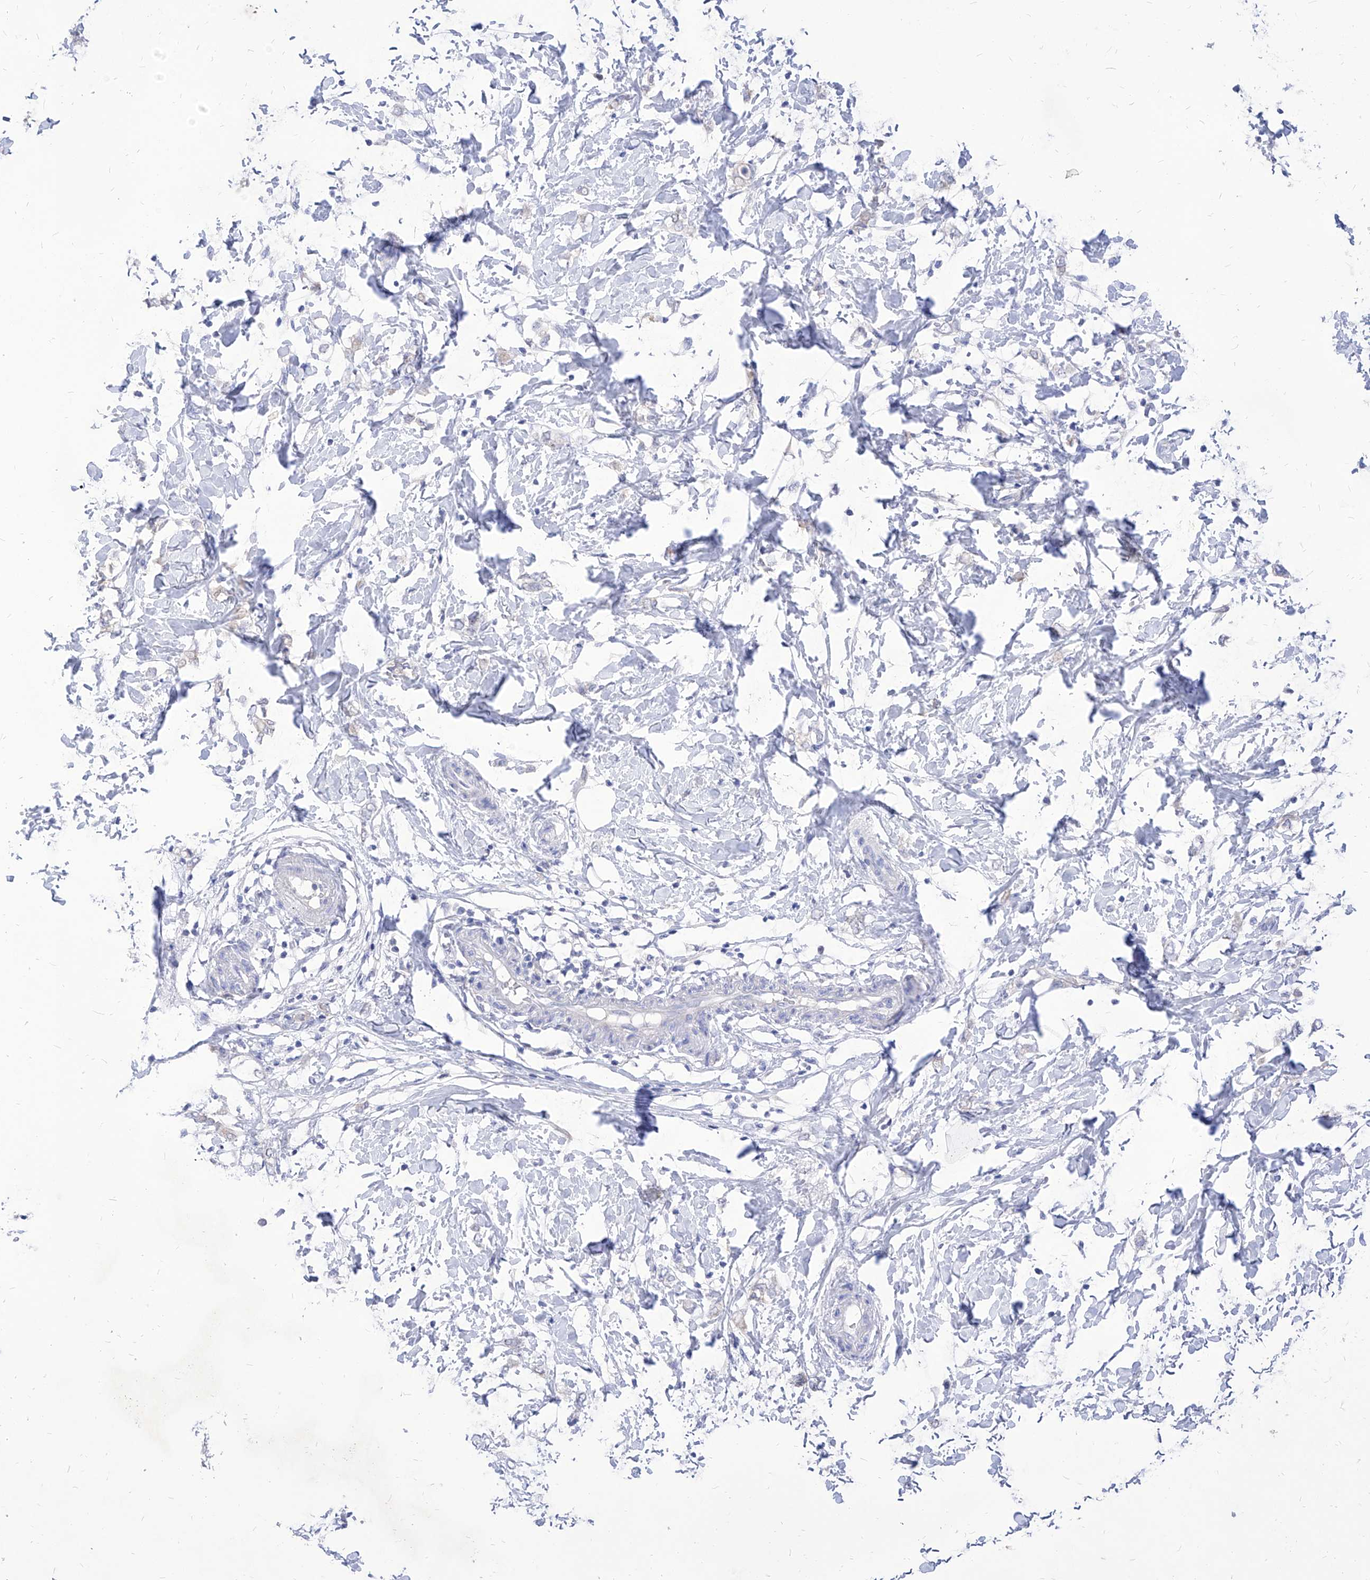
{"staining": {"intensity": "negative", "quantity": "none", "location": "none"}, "tissue": "breast cancer", "cell_type": "Tumor cells", "image_type": "cancer", "snomed": [{"axis": "morphology", "description": "Normal tissue, NOS"}, {"axis": "morphology", "description": "Lobular carcinoma"}, {"axis": "topography", "description": "Breast"}], "caption": "Immunohistochemical staining of human breast cancer reveals no significant staining in tumor cells.", "gene": "VAX1", "patient": {"sex": "female", "age": 47}}